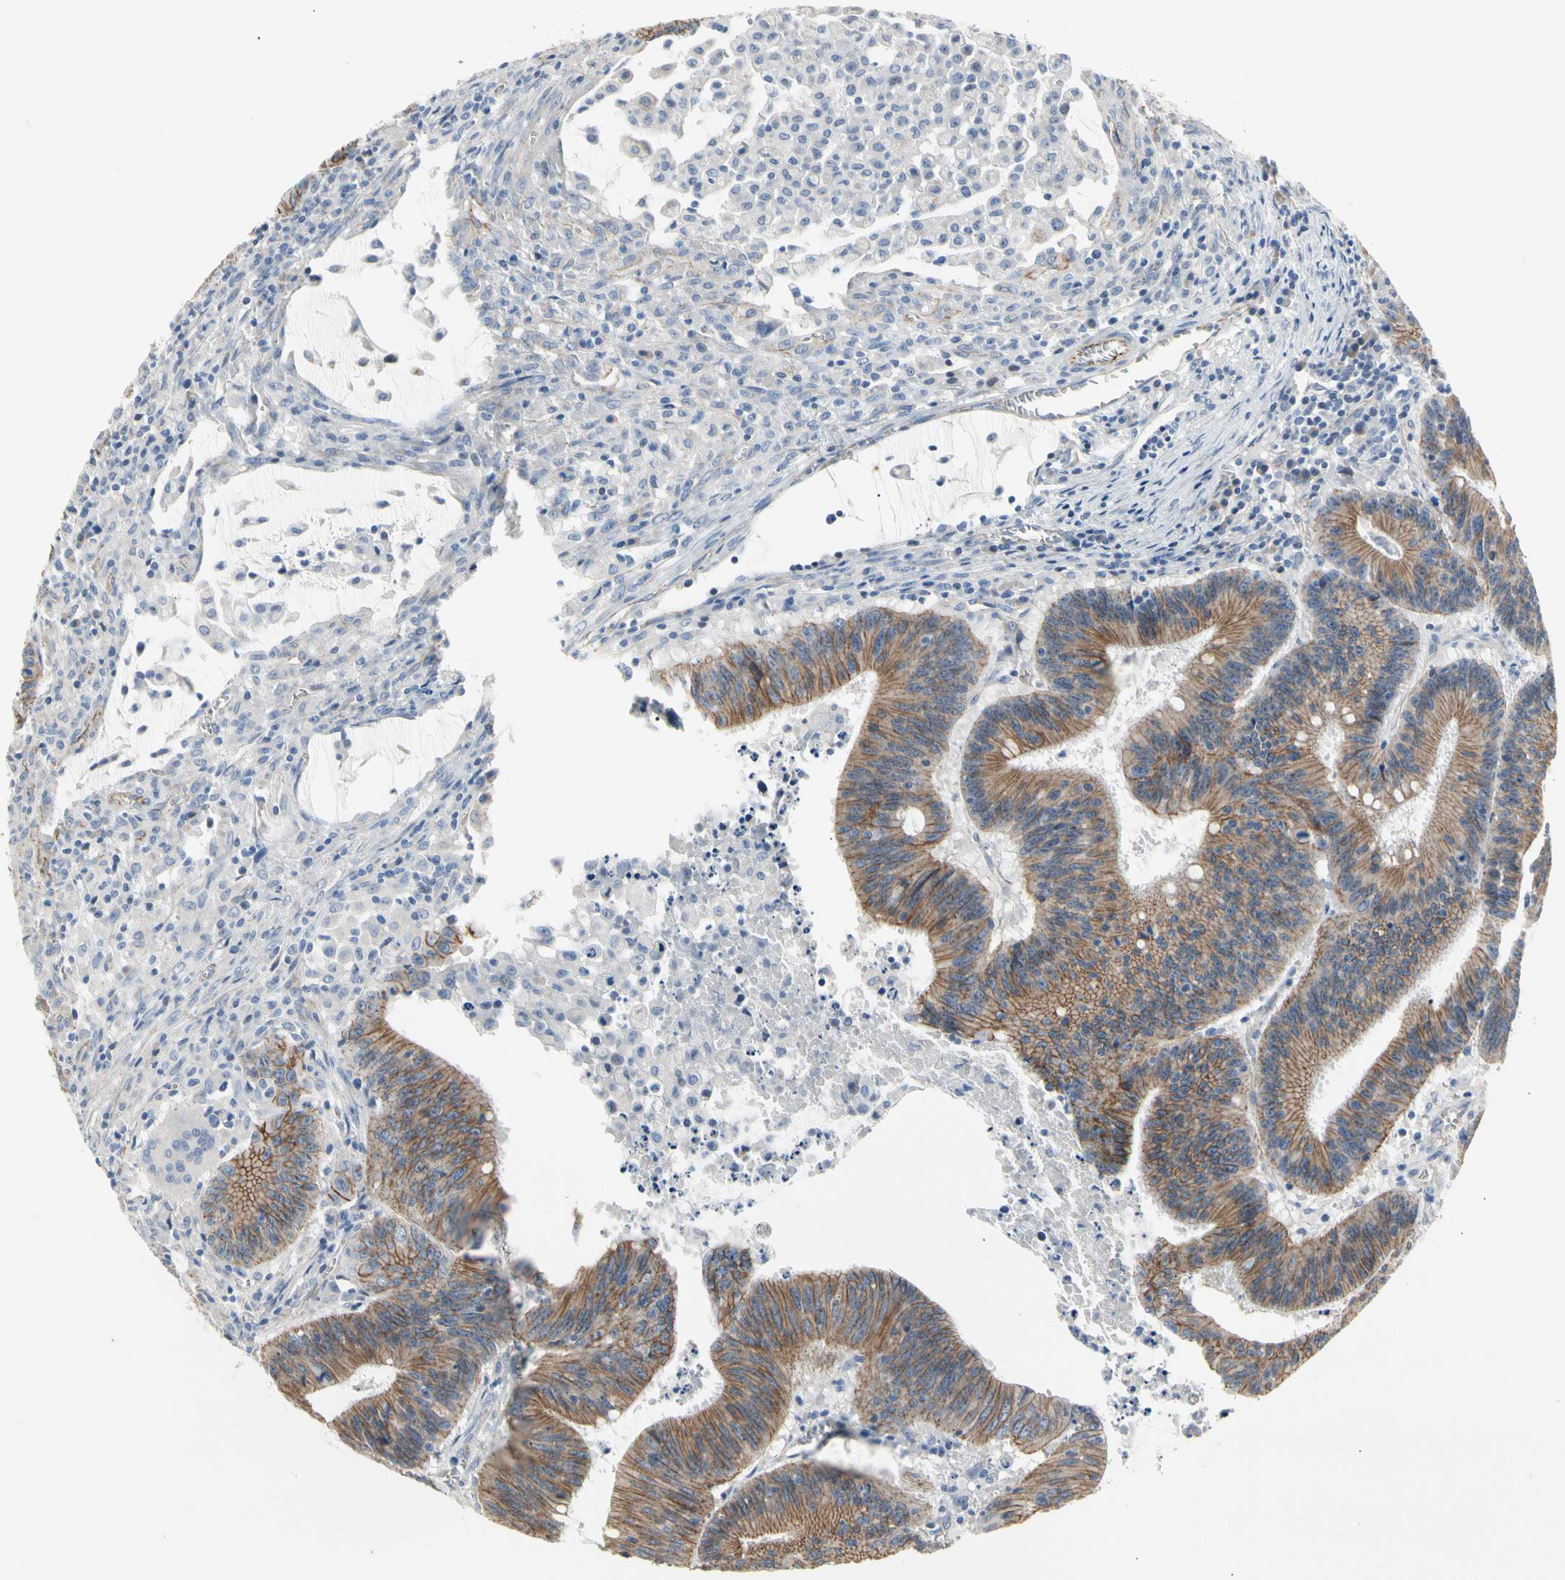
{"staining": {"intensity": "moderate", "quantity": ">75%", "location": "cytoplasmic/membranous"}, "tissue": "colorectal cancer", "cell_type": "Tumor cells", "image_type": "cancer", "snomed": [{"axis": "morphology", "description": "Adenocarcinoma, NOS"}, {"axis": "topography", "description": "Colon"}], "caption": "Human colorectal cancer stained with a brown dye demonstrates moderate cytoplasmic/membranous positive positivity in about >75% of tumor cells.", "gene": "LGR6", "patient": {"sex": "male", "age": 45}}